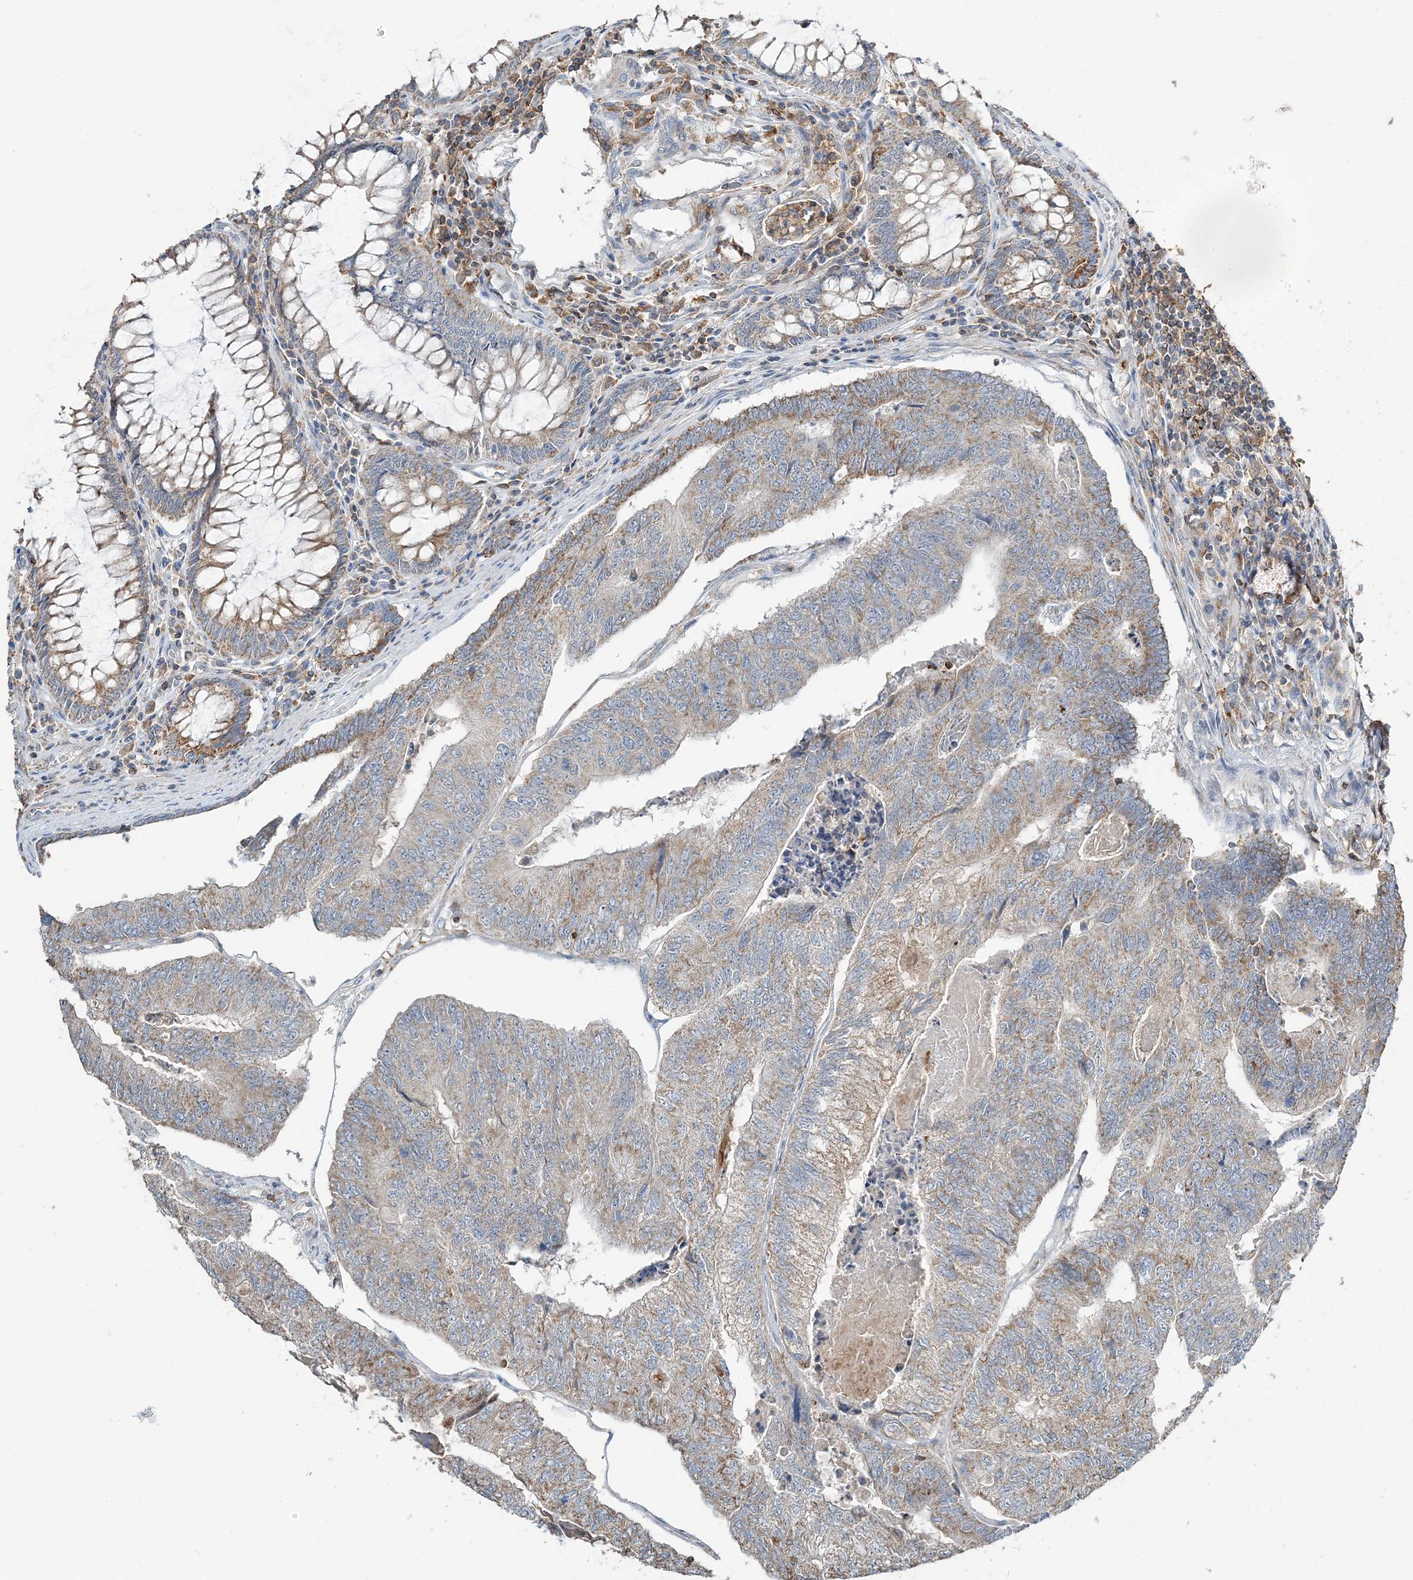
{"staining": {"intensity": "weak", "quantity": ">75%", "location": "cytoplasmic/membranous"}, "tissue": "colorectal cancer", "cell_type": "Tumor cells", "image_type": "cancer", "snomed": [{"axis": "morphology", "description": "Adenocarcinoma, NOS"}, {"axis": "topography", "description": "Colon"}], "caption": "A low amount of weak cytoplasmic/membranous positivity is appreciated in approximately >75% of tumor cells in colorectal cancer (adenocarcinoma) tissue. The staining was performed using DAB (3,3'-diaminobenzidine), with brown indicating positive protein expression. Nuclei are stained blue with hematoxylin.", "gene": "TMLHE", "patient": {"sex": "female", "age": 67}}